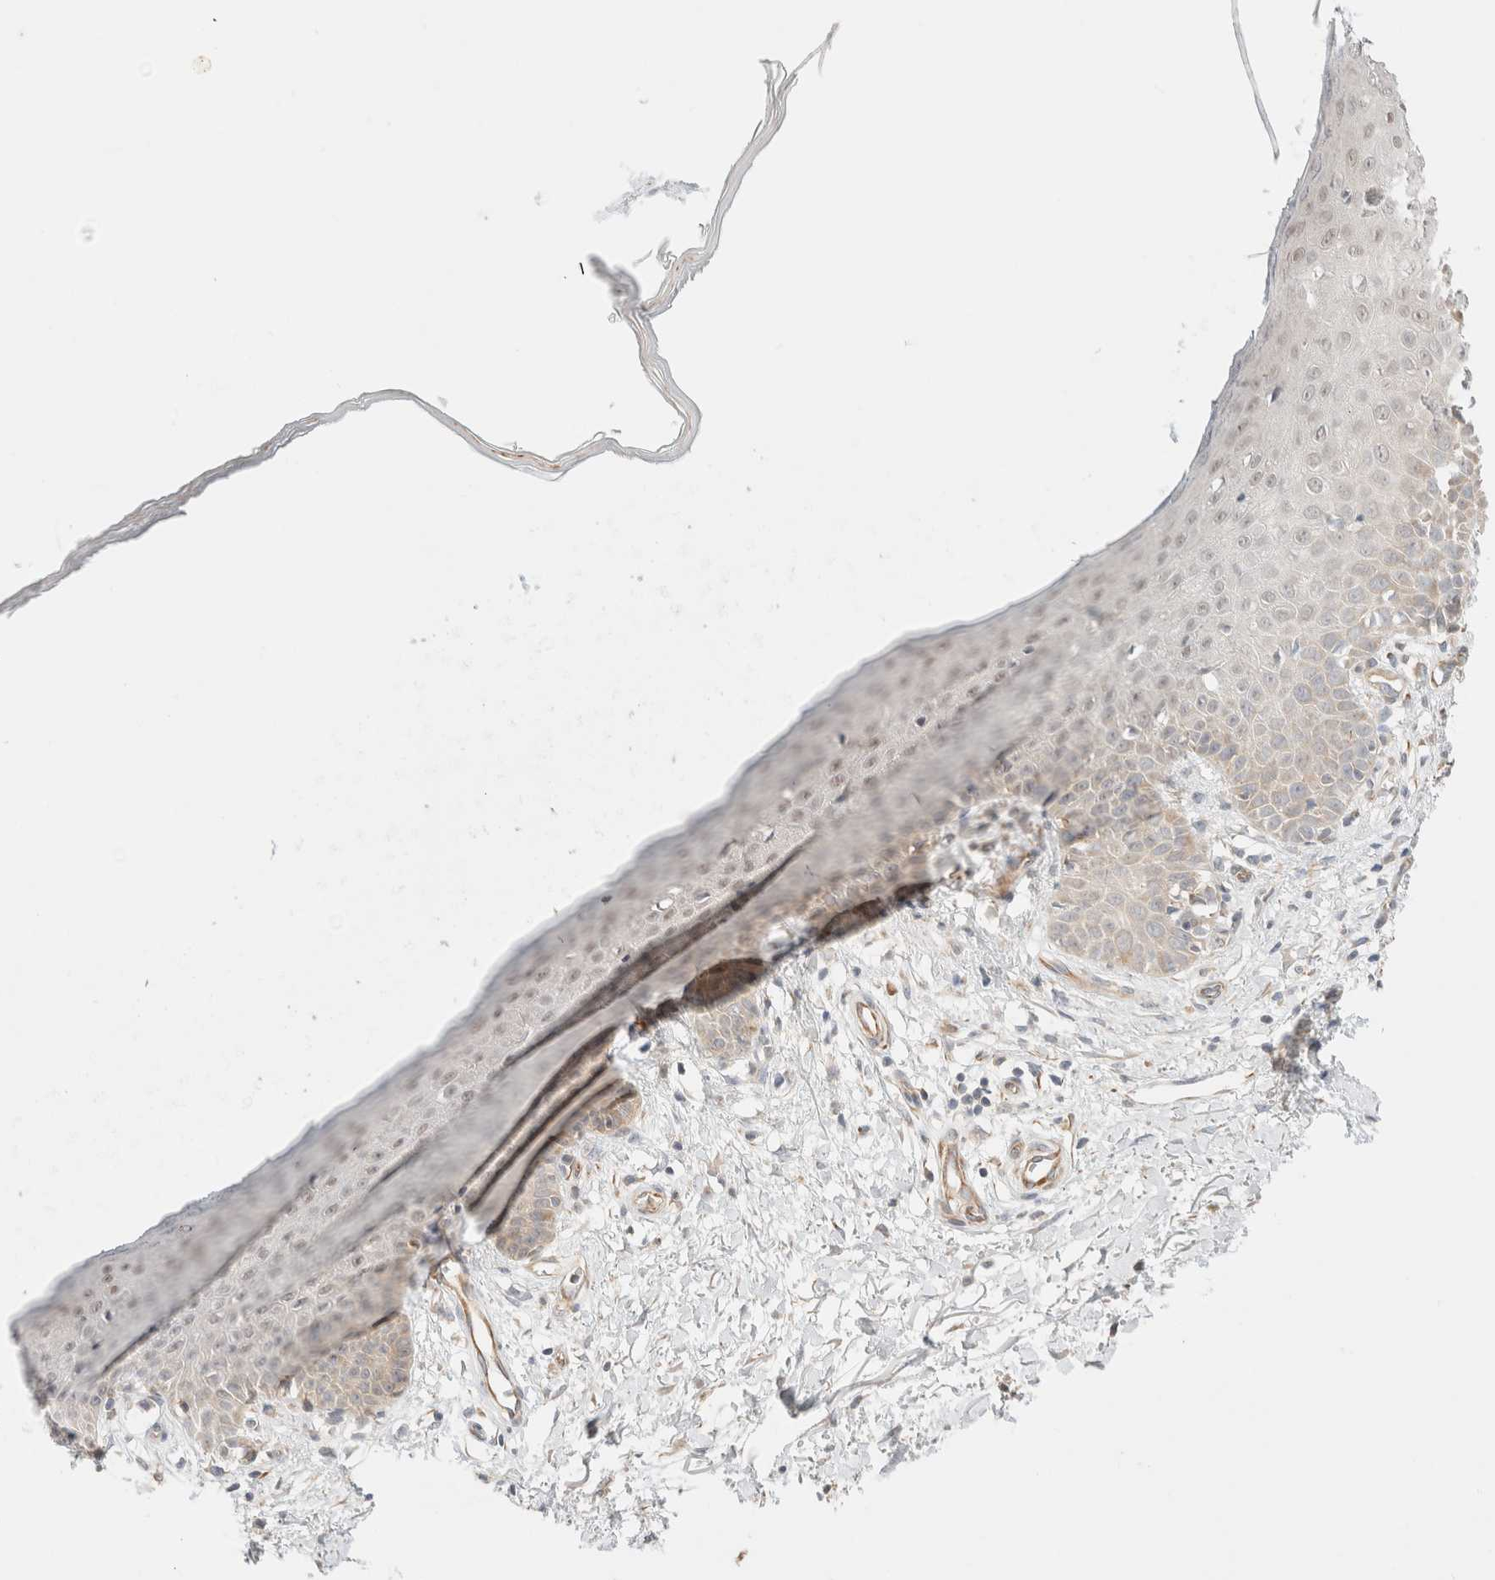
{"staining": {"intensity": "negative", "quantity": "none", "location": "none"}, "tissue": "skin", "cell_type": "Fibroblasts", "image_type": "normal", "snomed": [{"axis": "morphology", "description": "Normal tissue, NOS"}, {"axis": "morphology", "description": "Inflammation, NOS"}, {"axis": "topography", "description": "Skin"}], "caption": "Fibroblasts show no significant staining in normal skin. (Brightfield microscopy of DAB immunohistochemistry (IHC) at high magnification).", "gene": "UNC13B", "patient": {"sex": "female", "age": 44}}